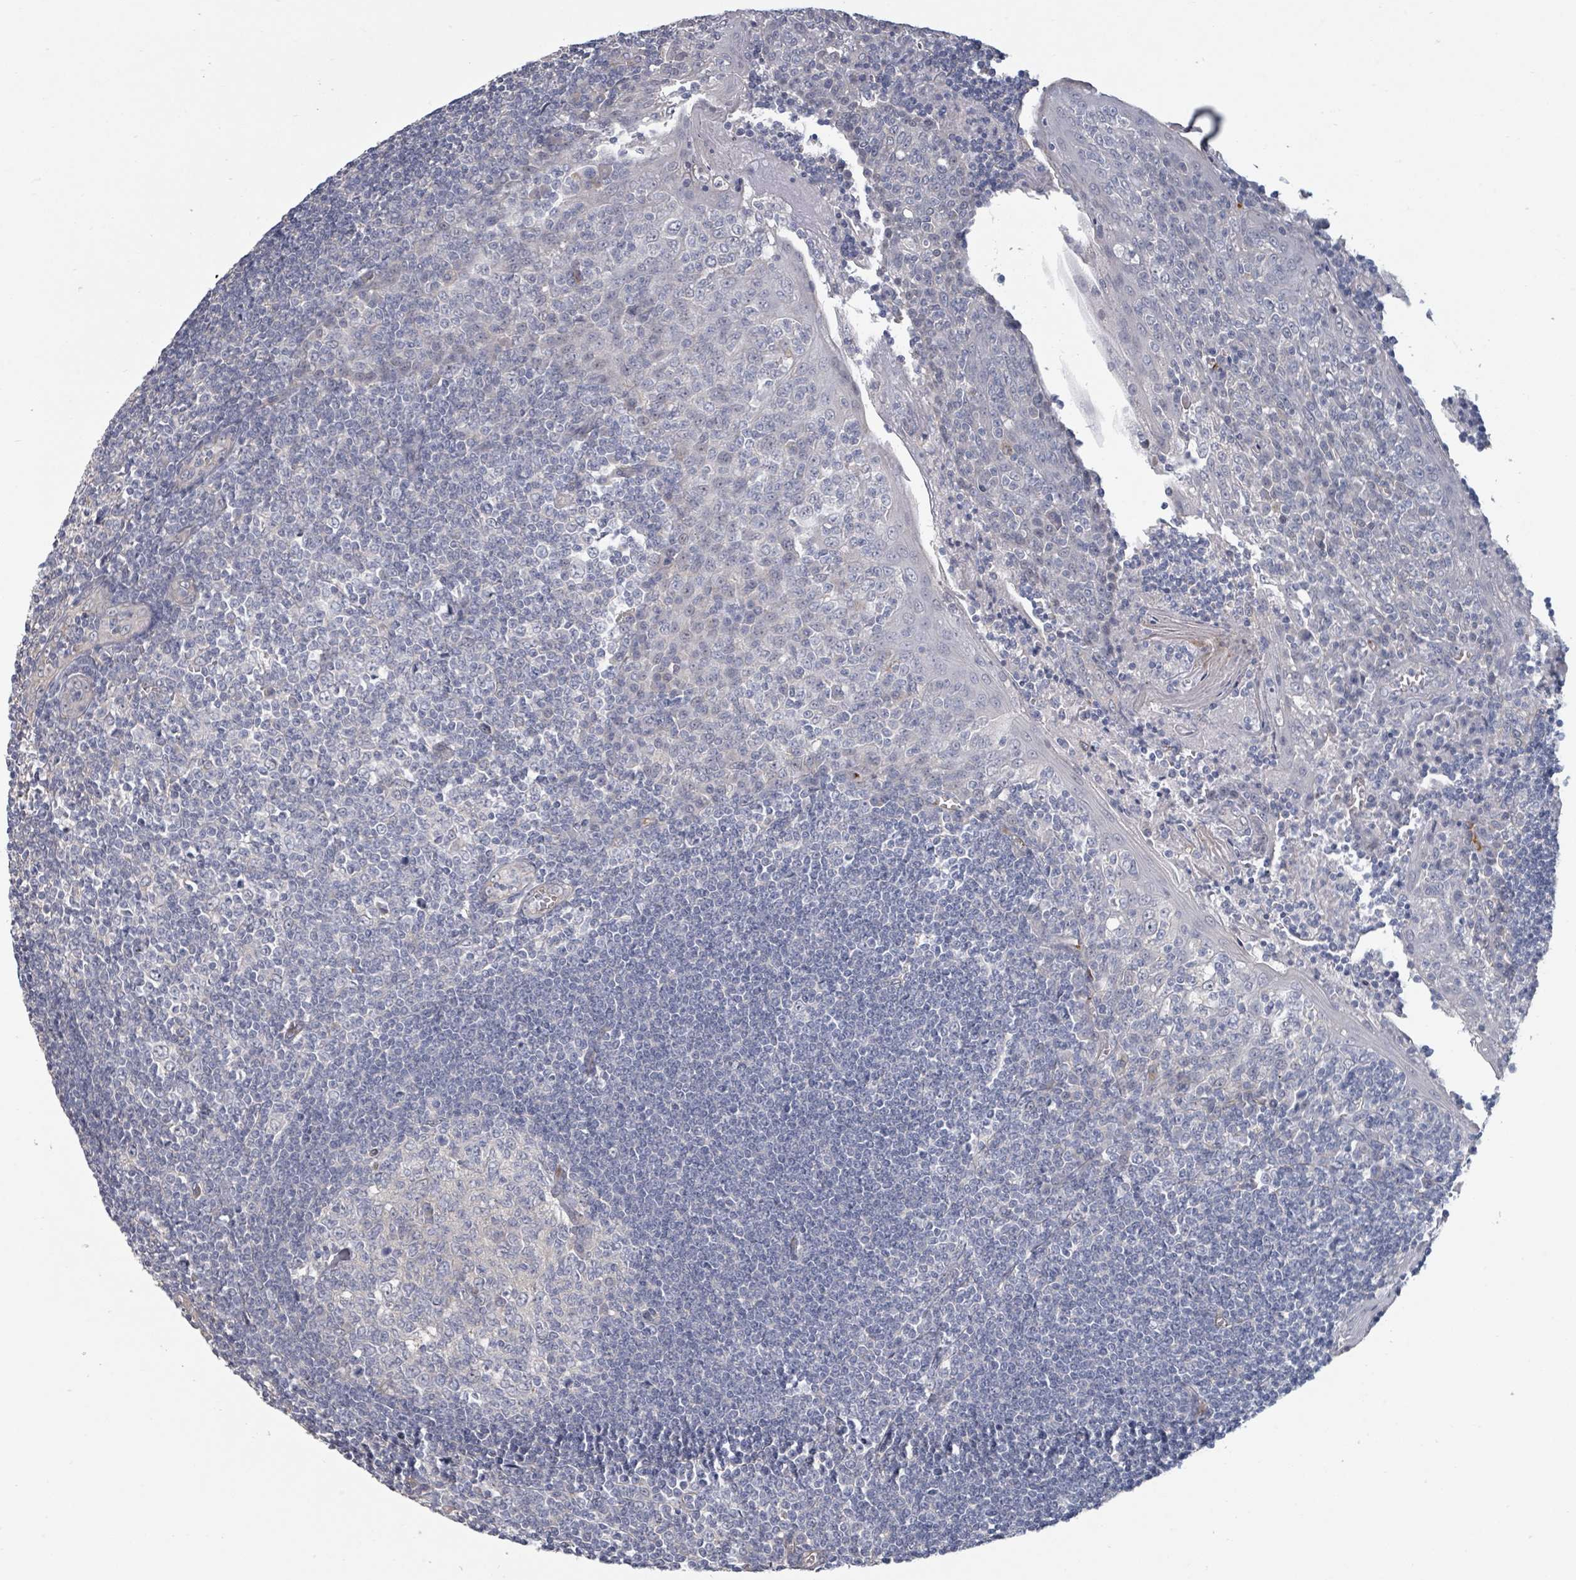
{"staining": {"intensity": "negative", "quantity": "none", "location": "none"}, "tissue": "tonsil", "cell_type": "Germinal center cells", "image_type": "normal", "snomed": [{"axis": "morphology", "description": "Normal tissue, NOS"}, {"axis": "topography", "description": "Tonsil"}], "caption": "Image shows no significant protein positivity in germinal center cells of normal tonsil.", "gene": "PLAUR", "patient": {"sex": "male", "age": 27}}